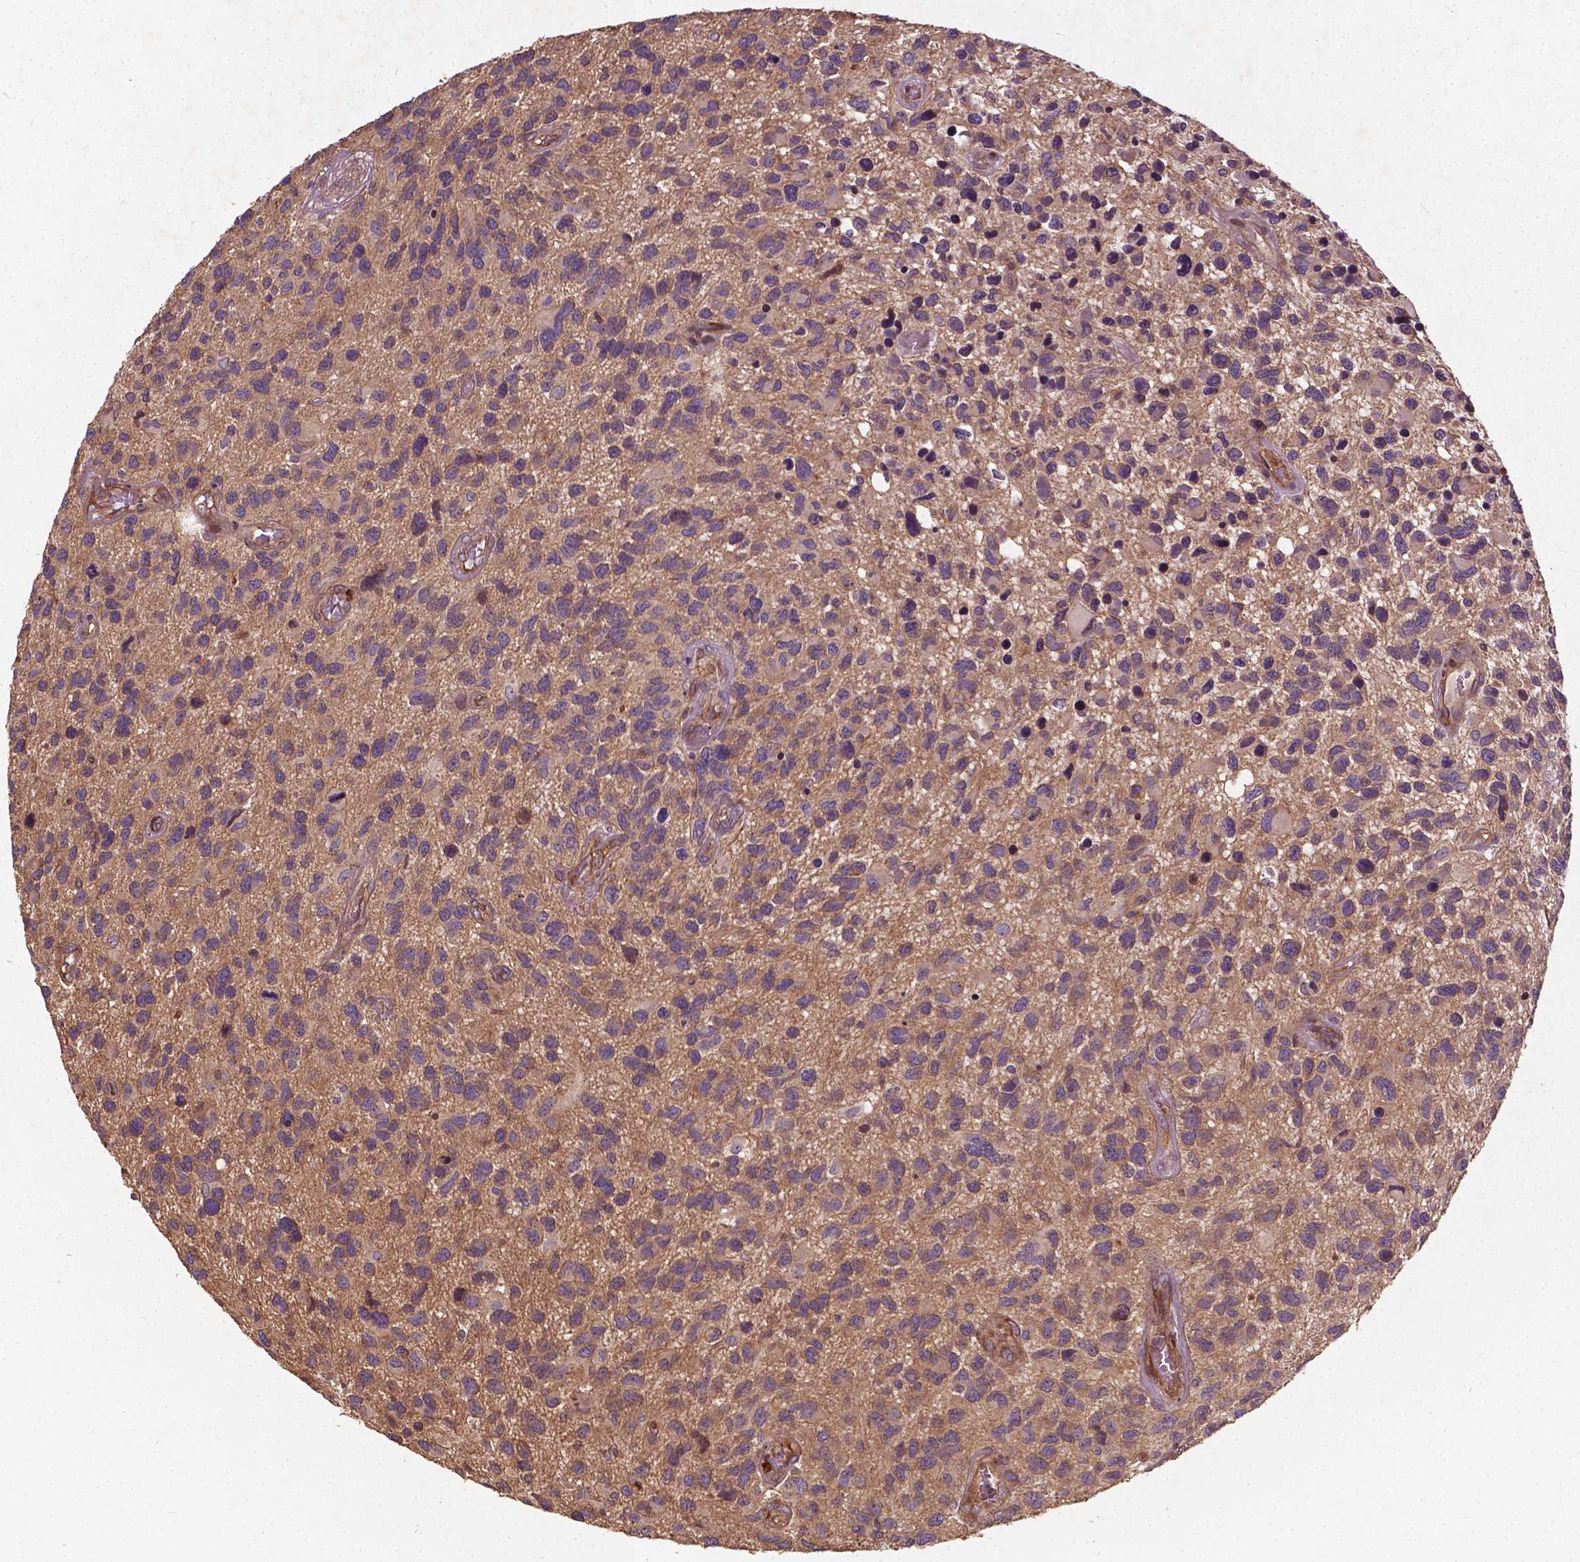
{"staining": {"intensity": "negative", "quantity": "none", "location": "none"}, "tissue": "glioma", "cell_type": "Tumor cells", "image_type": "cancer", "snomed": [{"axis": "morphology", "description": "Glioma, malignant, NOS"}, {"axis": "morphology", "description": "Glioma, malignant, High grade"}, {"axis": "topography", "description": "Brain"}], "caption": "A photomicrograph of glioma stained for a protein demonstrates no brown staining in tumor cells.", "gene": "UBXN2A", "patient": {"sex": "female", "age": 71}}